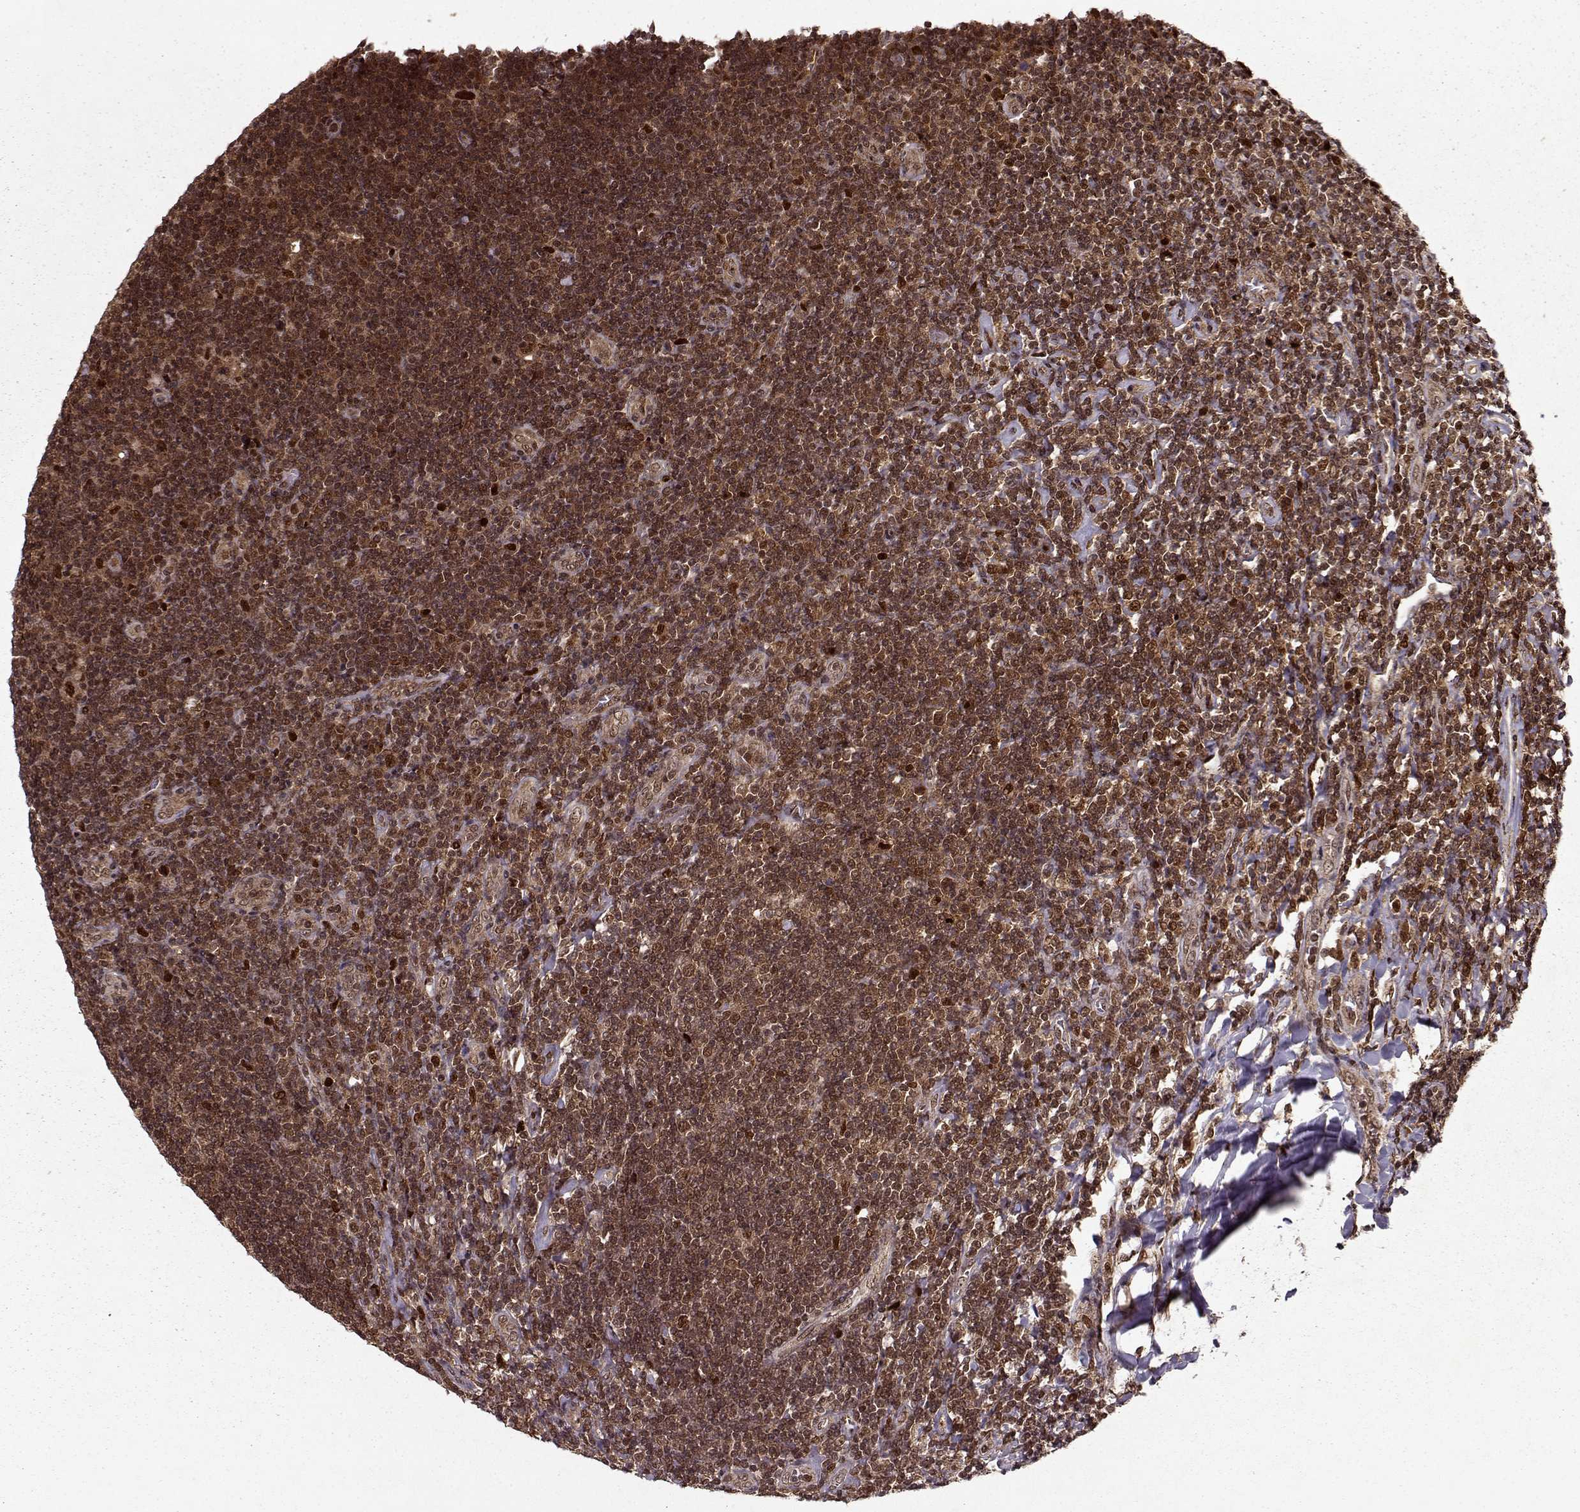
{"staining": {"intensity": "moderate", "quantity": "<25%", "location": "cytoplasmic/membranous,nuclear"}, "tissue": "lymphoma", "cell_type": "Tumor cells", "image_type": "cancer", "snomed": [{"axis": "morphology", "description": "Hodgkin's disease, NOS"}, {"axis": "topography", "description": "Lymph node"}], "caption": "Immunohistochemistry photomicrograph of lymphoma stained for a protein (brown), which reveals low levels of moderate cytoplasmic/membranous and nuclear expression in about <25% of tumor cells.", "gene": "PSMA7", "patient": {"sex": "male", "age": 40}}